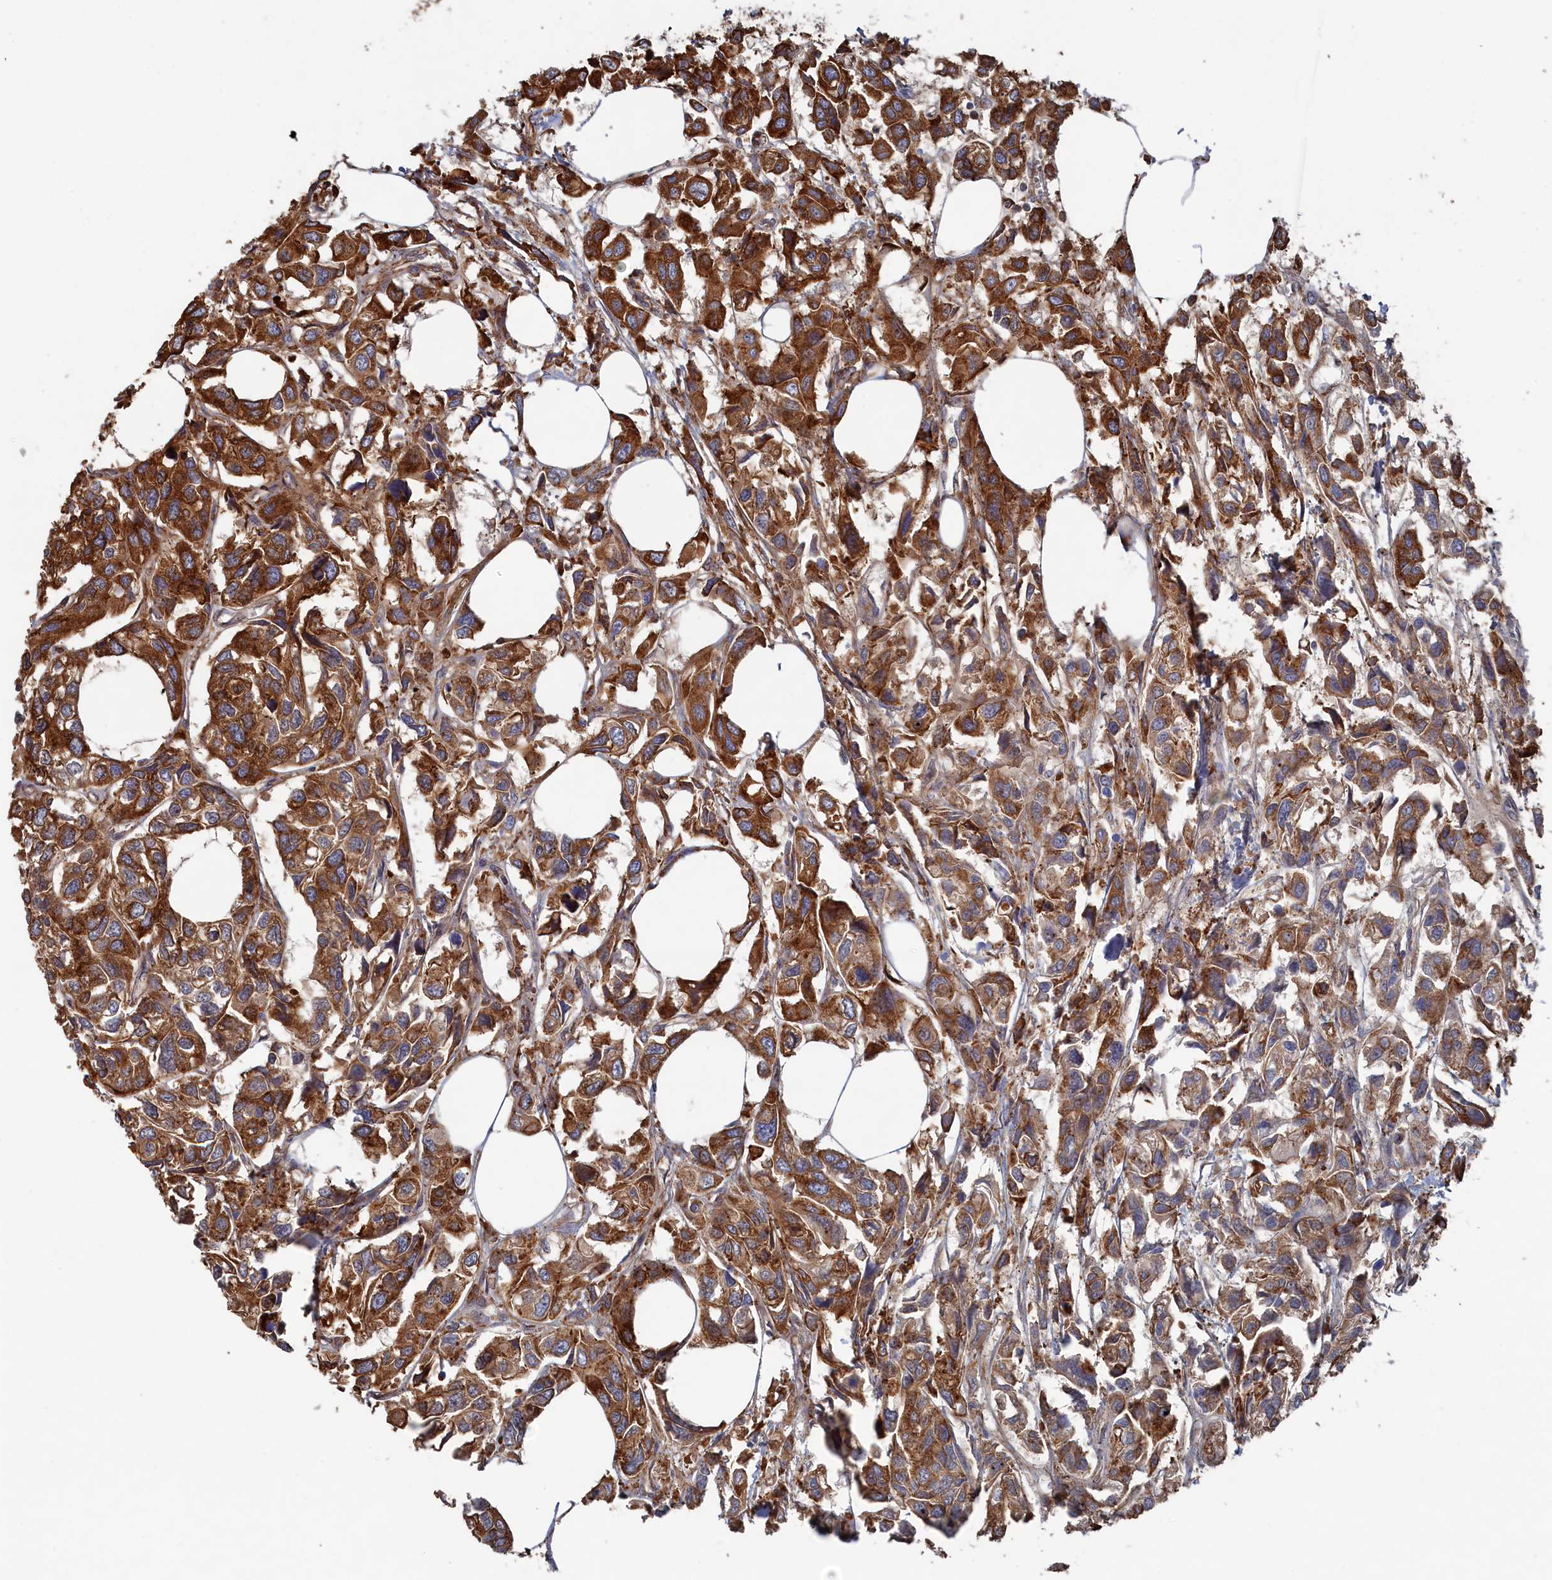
{"staining": {"intensity": "strong", "quantity": ">75%", "location": "cytoplasmic/membranous"}, "tissue": "urothelial cancer", "cell_type": "Tumor cells", "image_type": "cancer", "snomed": [{"axis": "morphology", "description": "Urothelial carcinoma, High grade"}, {"axis": "topography", "description": "Urinary bladder"}], "caption": "Immunohistochemistry (IHC) staining of high-grade urothelial carcinoma, which reveals high levels of strong cytoplasmic/membranous expression in approximately >75% of tumor cells indicating strong cytoplasmic/membranous protein expression. The staining was performed using DAB (3,3'-diaminobenzidine) (brown) for protein detection and nuclei were counterstained in hematoxylin (blue).", "gene": "BPIFB6", "patient": {"sex": "male", "age": 67}}